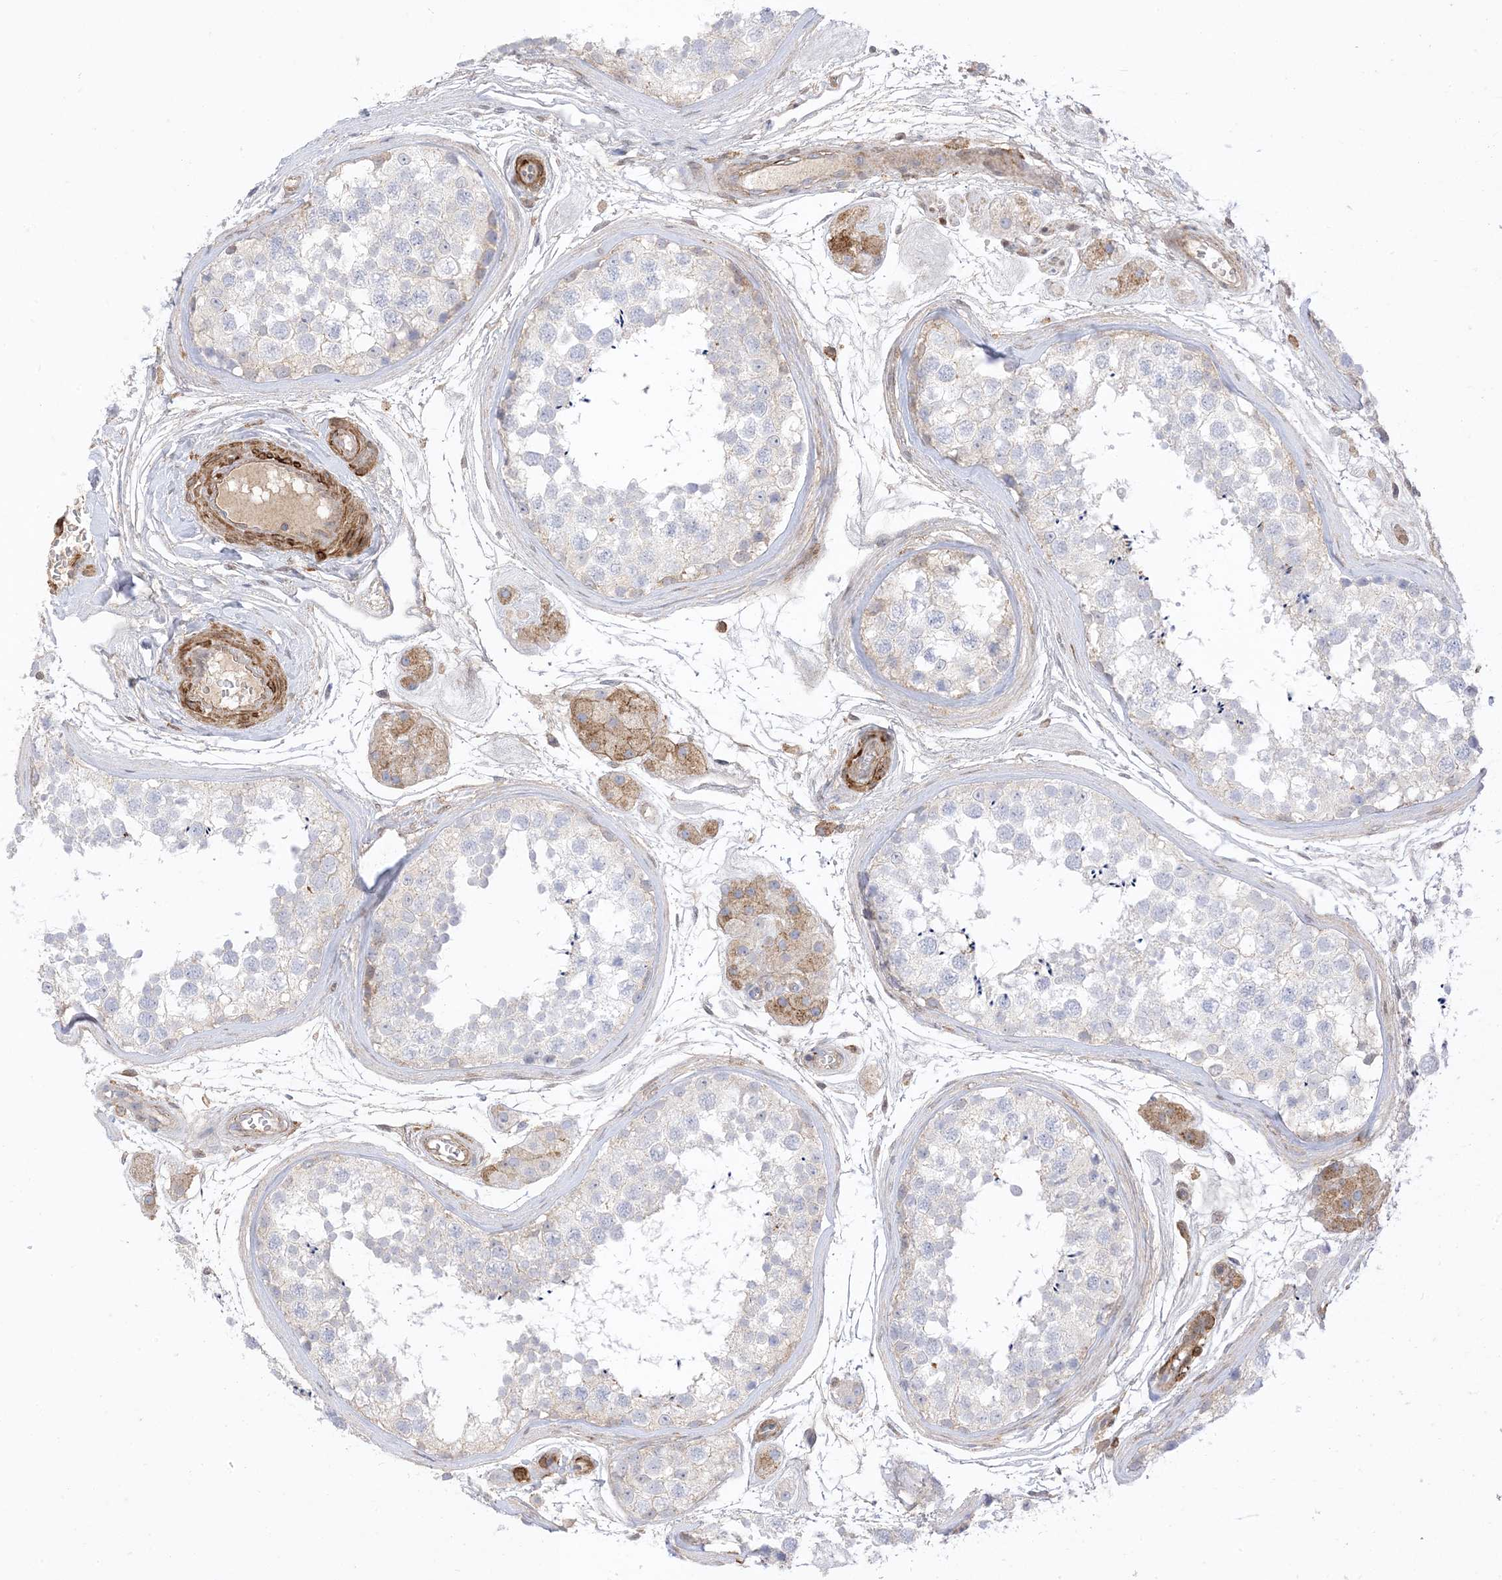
{"staining": {"intensity": "negative", "quantity": "none", "location": "none"}, "tissue": "testis", "cell_type": "Cells in seminiferous ducts", "image_type": "normal", "snomed": [{"axis": "morphology", "description": "Normal tissue, NOS"}, {"axis": "topography", "description": "Testis"}], "caption": "Immunohistochemistry (IHC) image of benign testis: human testis stained with DAB displays no significant protein expression in cells in seminiferous ducts. (Brightfield microscopy of DAB immunohistochemistry at high magnification).", "gene": "GSN", "patient": {"sex": "male", "age": 56}}